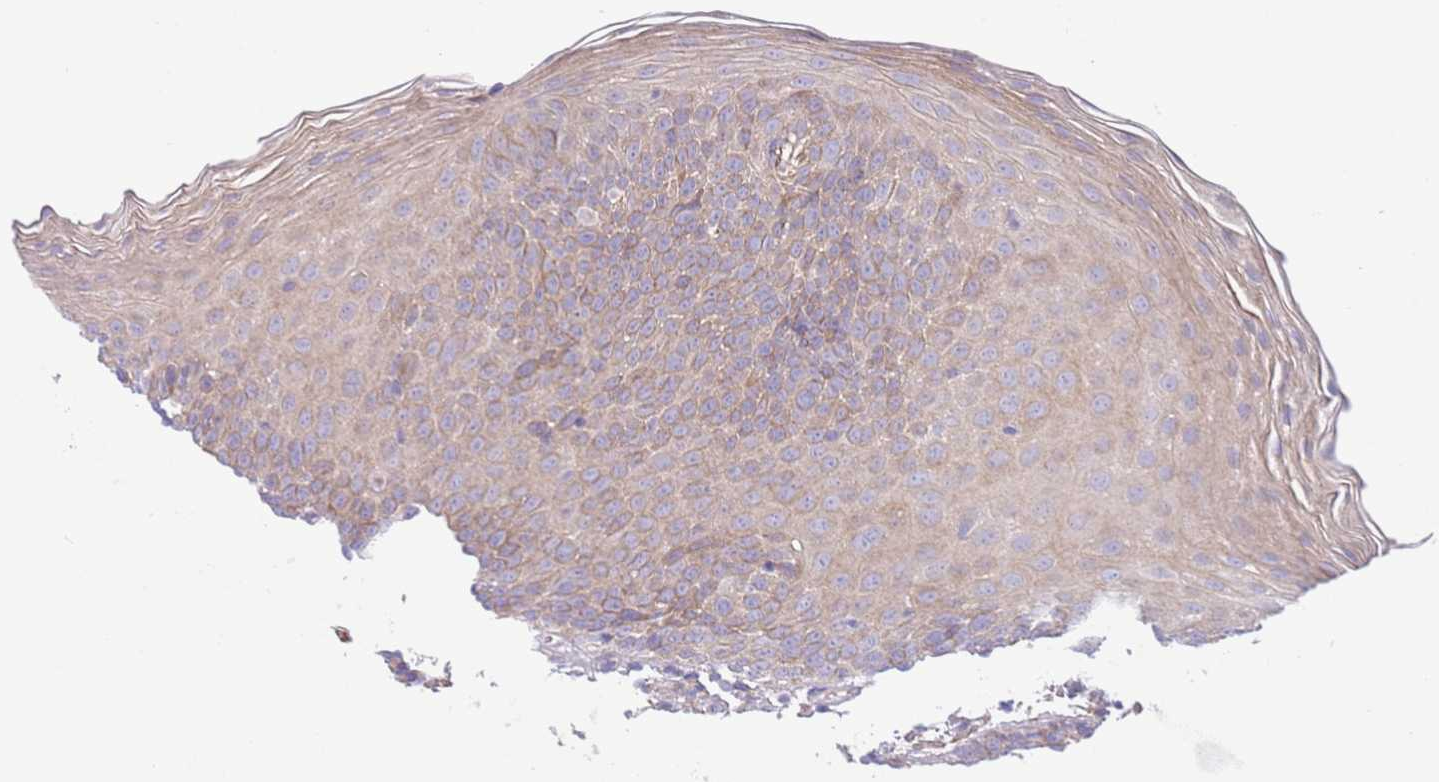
{"staining": {"intensity": "weak", "quantity": "25%-75%", "location": "cytoplasmic/membranous"}, "tissue": "oral mucosa", "cell_type": "Squamous epithelial cells", "image_type": "normal", "snomed": [{"axis": "morphology", "description": "Normal tissue, NOS"}, {"axis": "topography", "description": "Oral tissue"}], "caption": "Brown immunohistochemical staining in unremarkable oral mucosa demonstrates weak cytoplasmic/membranous staining in approximately 25%-75% of squamous epithelial cells.", "gene": "ZC4H2", "patient": {"sex": "male", "age": 46}}